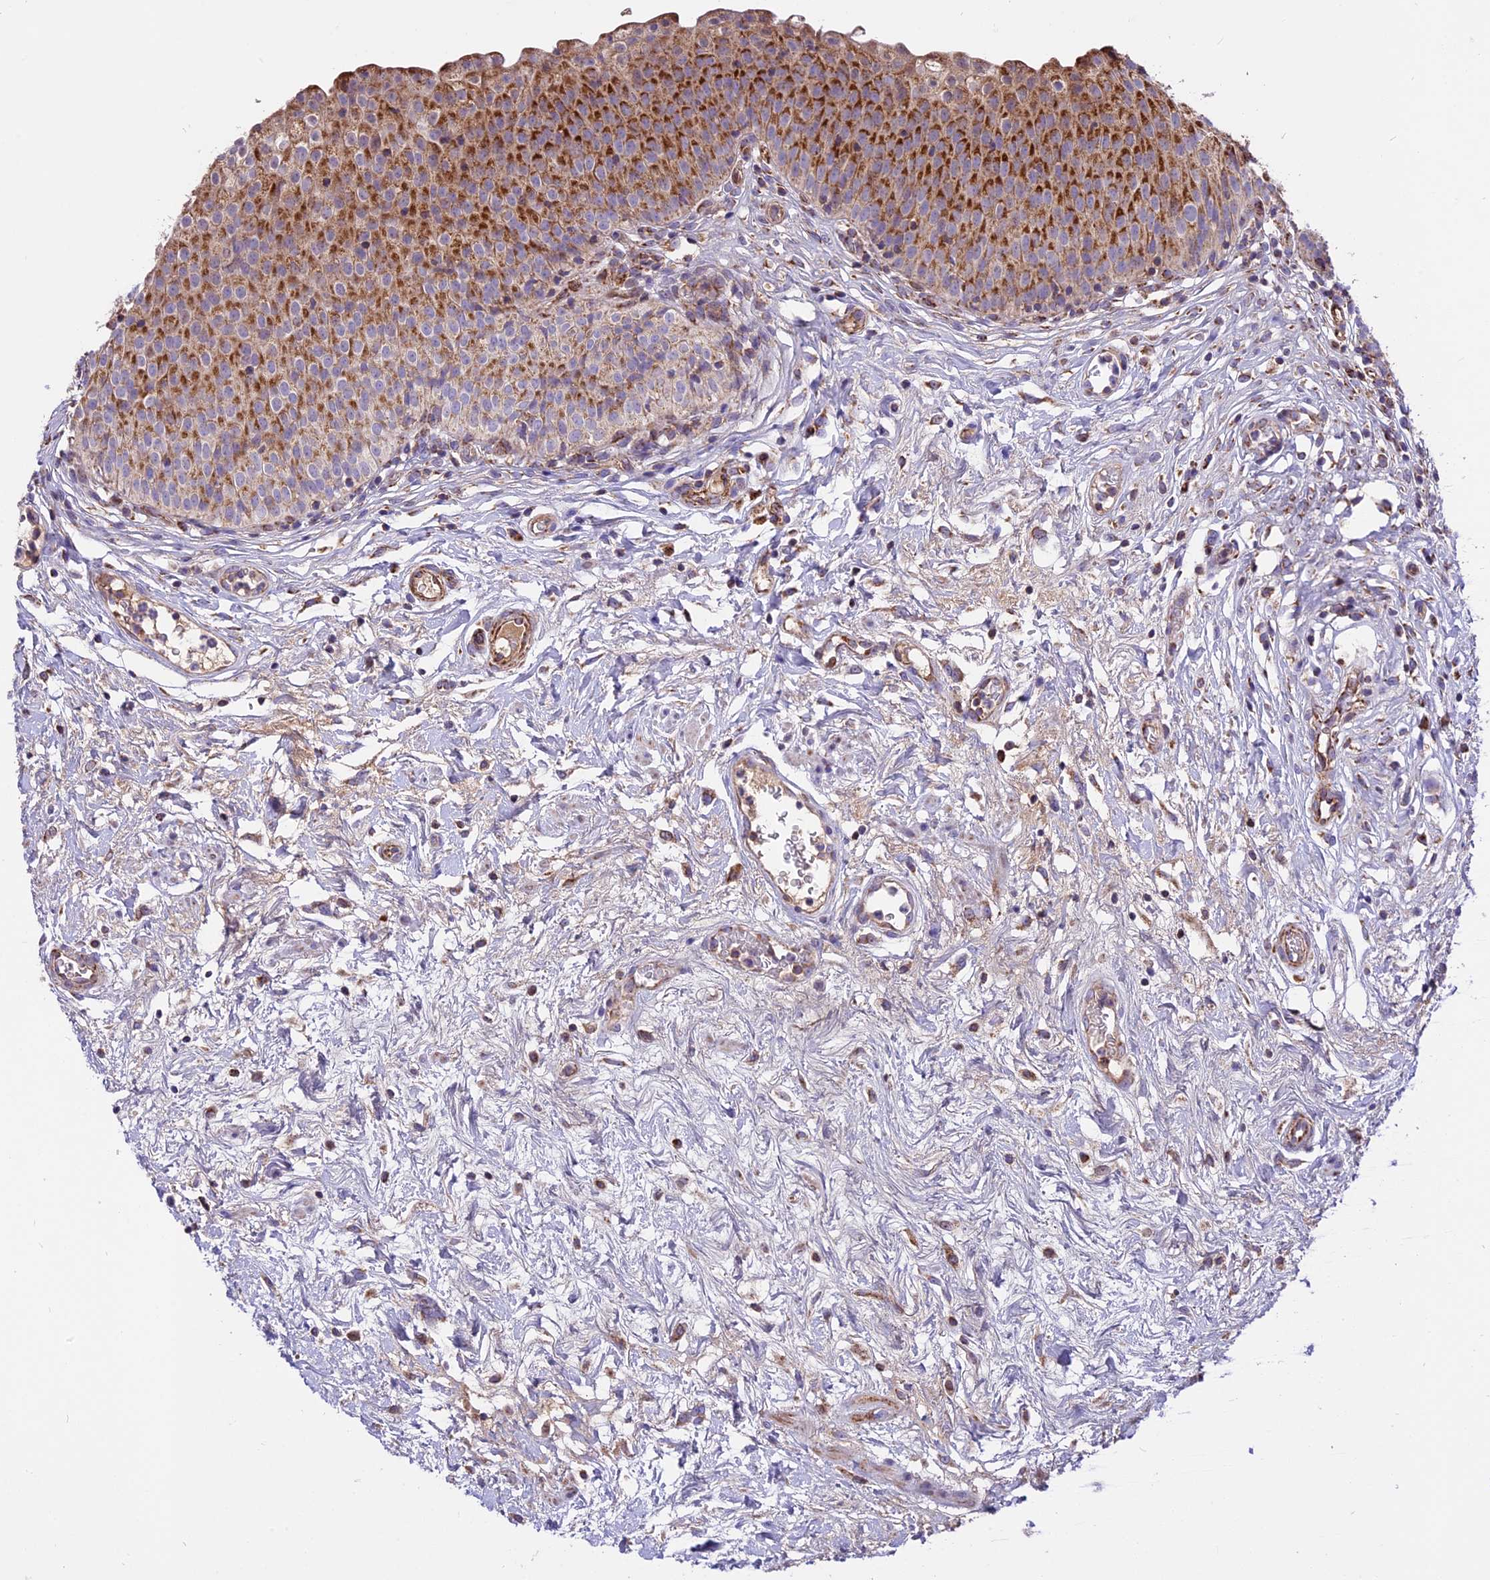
{"staining": {"intensity": "moderate", "quantity": "25%-75%", "location": "cytoplasmic/membranous"}, "tissue": "urinary bladder", "cell_type": "Urothelial cells", "image_type": "normal", "snomed": [{"axis": "morphology", "description": "Normal tissue, NOS"}, {"axis": "topography", "description": "Urinary bladder"}], "caption": "Urinary bladder was stained to show a protein in brown. There is medium levels of moderate cytoplasmic/membranous expression in about 25%-75% of urothelial cells. (brown staining indicates protein expression, while blue staining denotes nuclei).", "gene": "COX17", "patient": {"sex": "male", "age": 55}}